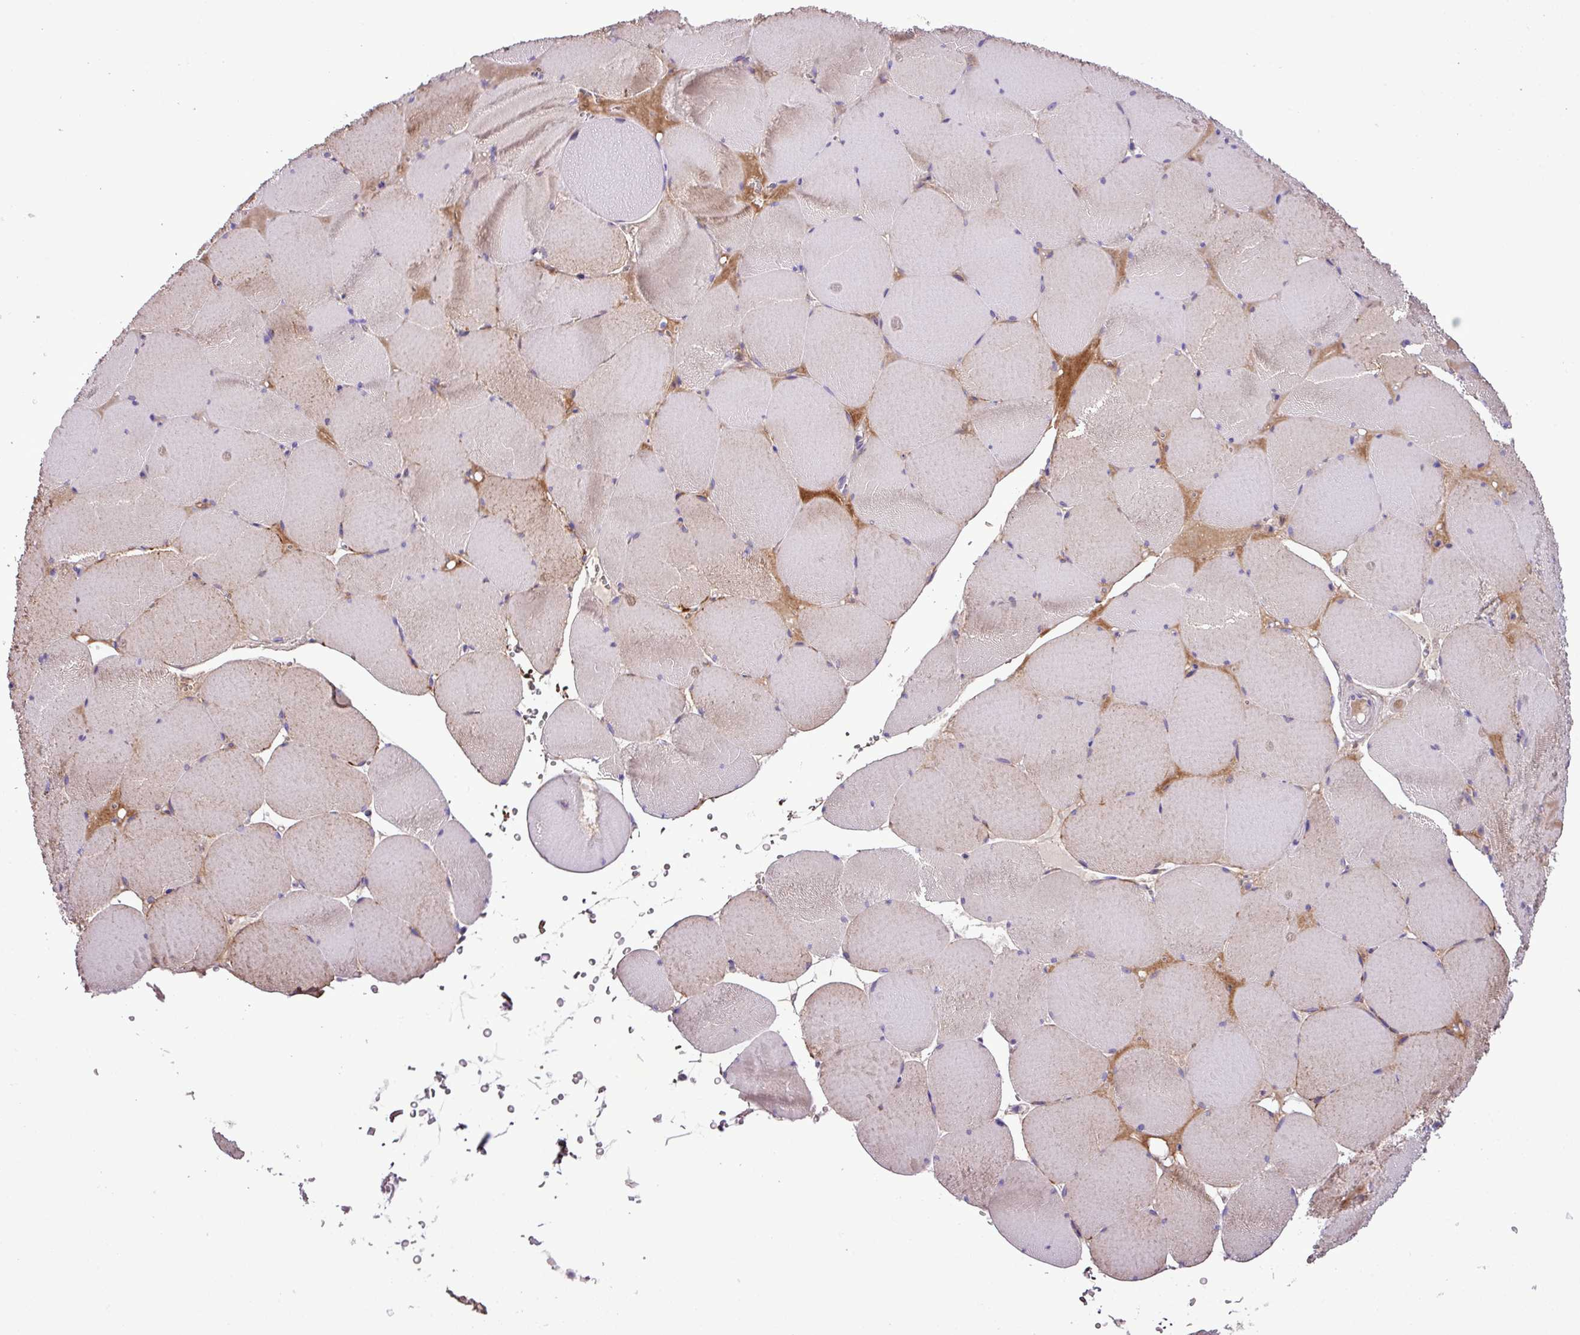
{"staining": {"intensity": "moderate", "quantity": "25%-75%", "location": "cytoplasmic/membranous"}, "tissue": "skeletal muscle", "cell_type": "Myocytes", "image_type": "normal", "snomed": [{"axis": "morphology", "description": "Normal tissue, NOS"}, {"axis": "topography", "description": "Skeletal muscle"}, {"axis": "topography", "description": "Head-Neck"}], "caption": "This photomicrograph demonstrates benign skeletal muscle stained with immunohistochemistry to label a protein in brown. The cytoplasmic/membranous of myocytes show moderate positivity for the protein. Nuclei are counter-stained blue.", "gene": "FAM183A", "patient": {"sex": "male", "age": 66}}